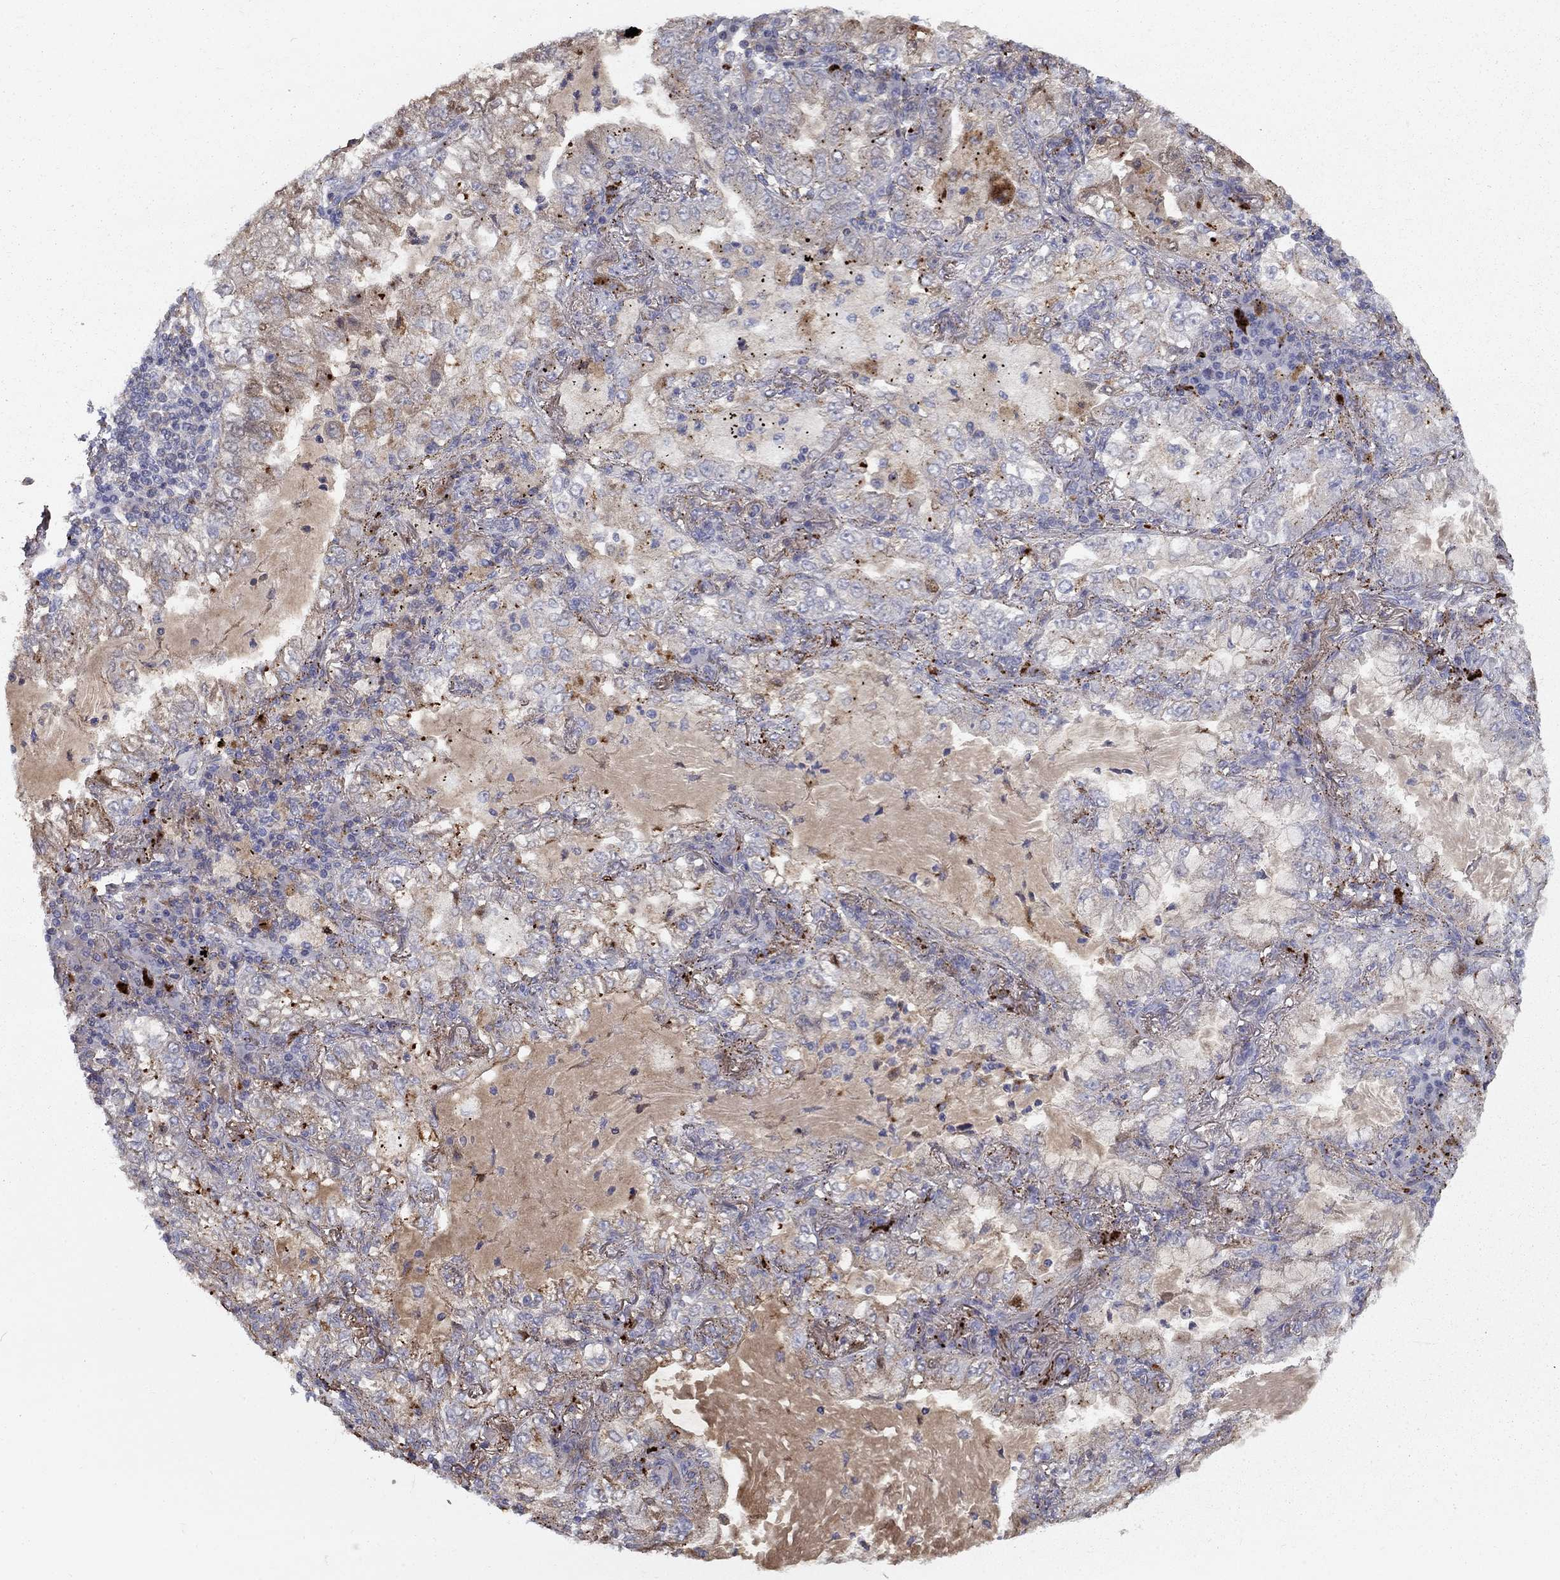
{"staining": {"intensity": "strong", "quantity": "<25%", "location": "cytoplasmic/membranous"}, "tissue": "lung cancer", "cell_type": "Tumor cells", "image_type": "cancer", "snomed": [{"axis": "morphology", "description": "Adenocarcinoma, NOS"}, {"axis": "topography", "description": "Lung"}], "caption": "Human lung cancer (adenocarcinoma) stained for a protein (brown) demonstrates strong cytoplasmic/membranous positive staining in about <25% of tumor cells.", "gene": "EPDR1", "patient": {"sex": "female", "age": 73}}